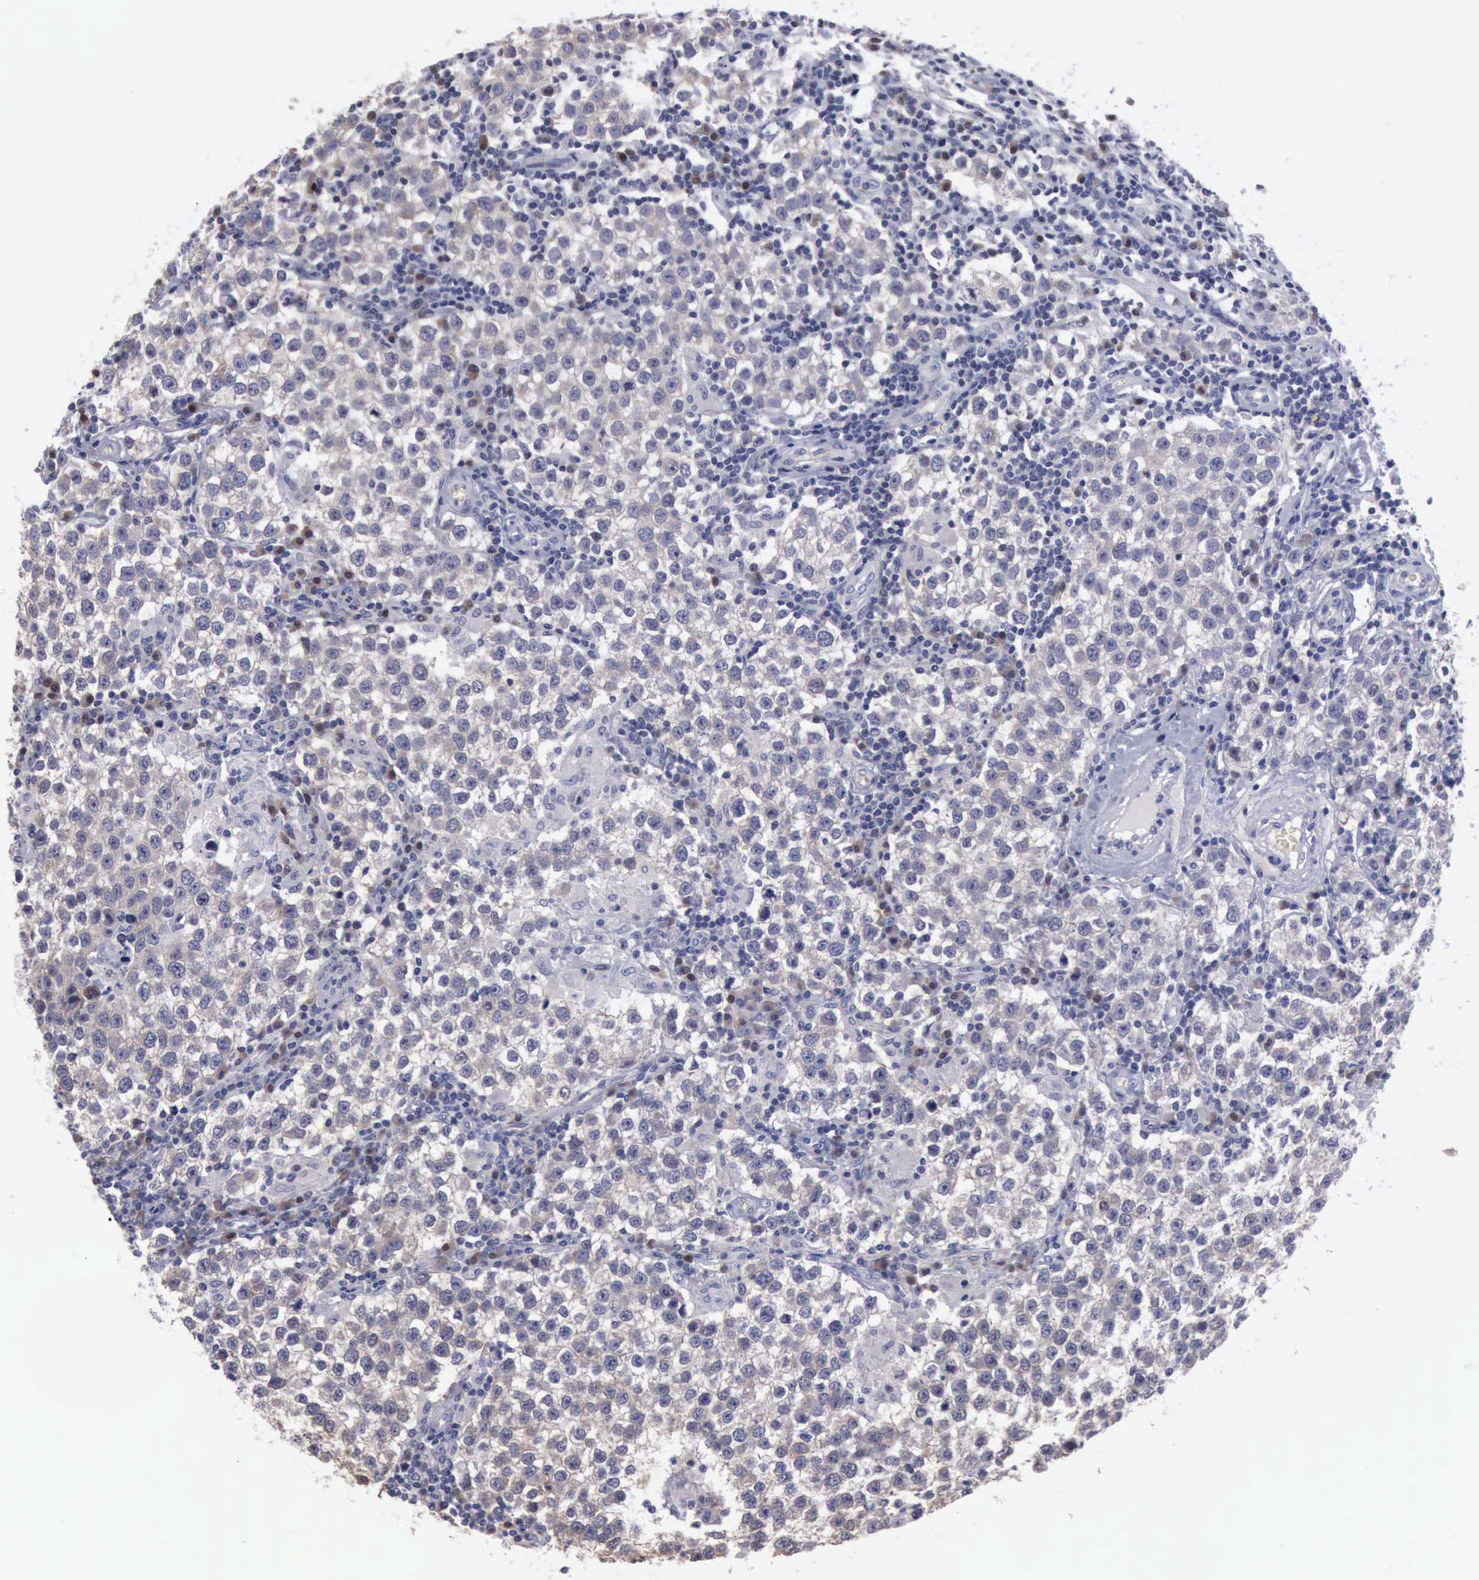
{"staining": {"intensity": "weak", "quantity": ">75%", "location": "cytoplasmic/membranous"}, "tissue": "testis cancer", "cell_type": "Tumor cells", "image_type": "cancer", "snomed": [{"axis": "morphology", "description": "Seminoma, NOS"}, {"axis": "topography", "description": "Testis"}], "caption": "Approximately >75% of tumor cells in human seminoma (testis) exhibit weak cytoplasmic/membranous protein positivity as visualized by brown immunohistochemical staining.", "gene": "CEP128", "patient": {"sex": "male", "age": 36}}